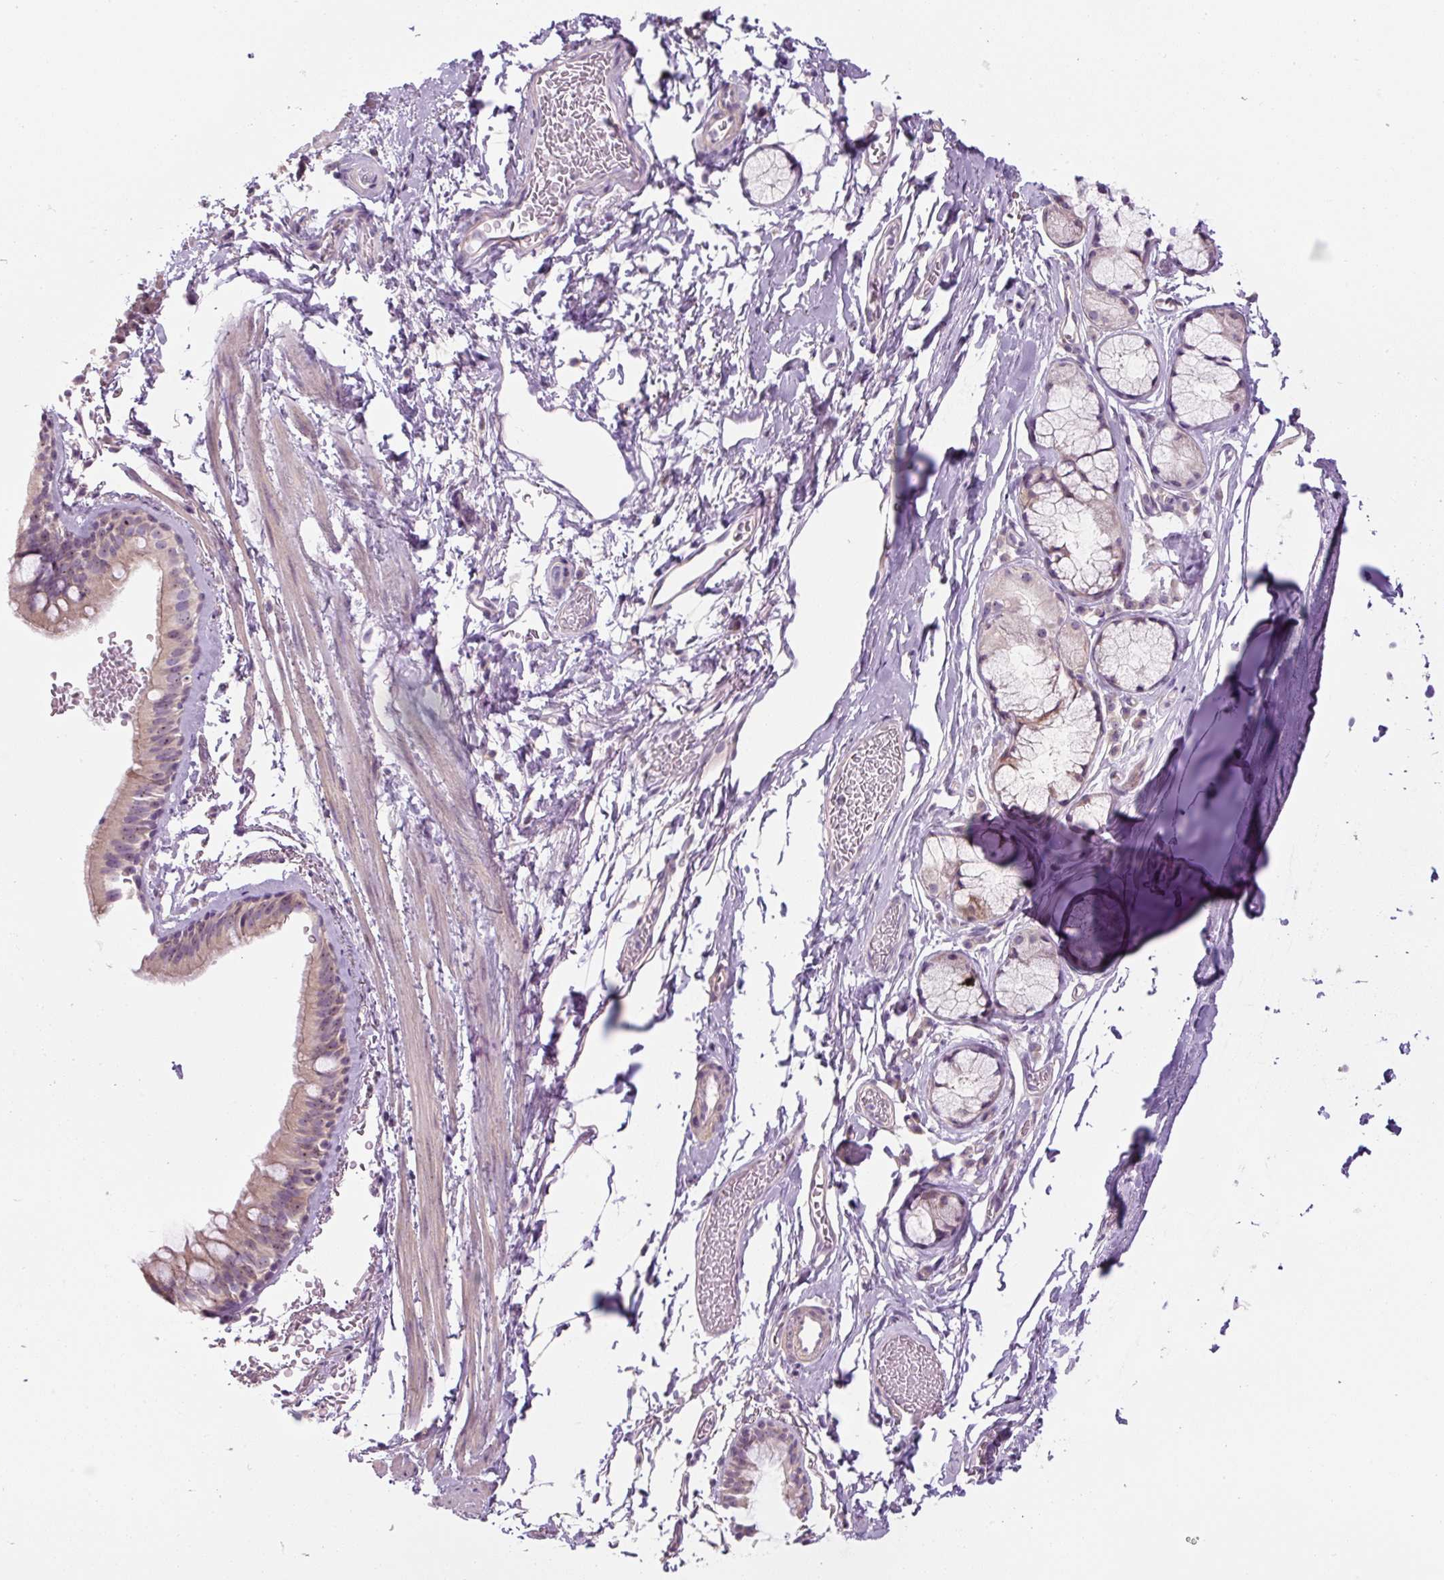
{"staining": {"intensity": "weak", "quantity": "<25%", "location": "cytoplasmic/membranous"}, "tissue": "bronchus", "cell_type": "Respiratory epithelial cells", "image_type": "normal", "snomed": [{"axis": "morphology", "description": "Normal tissue, NOS"}, {"axis": "topography", "description": "Bronchus"}], "caption": "High power microscopy micrograph of an immunohistochemistry (IHC) image of benign bronchus, revealing no significant positivity in respiratory epithelial cells.", "gene": "TMEM151B", "patient": {"sex": "male", "age": 67}}